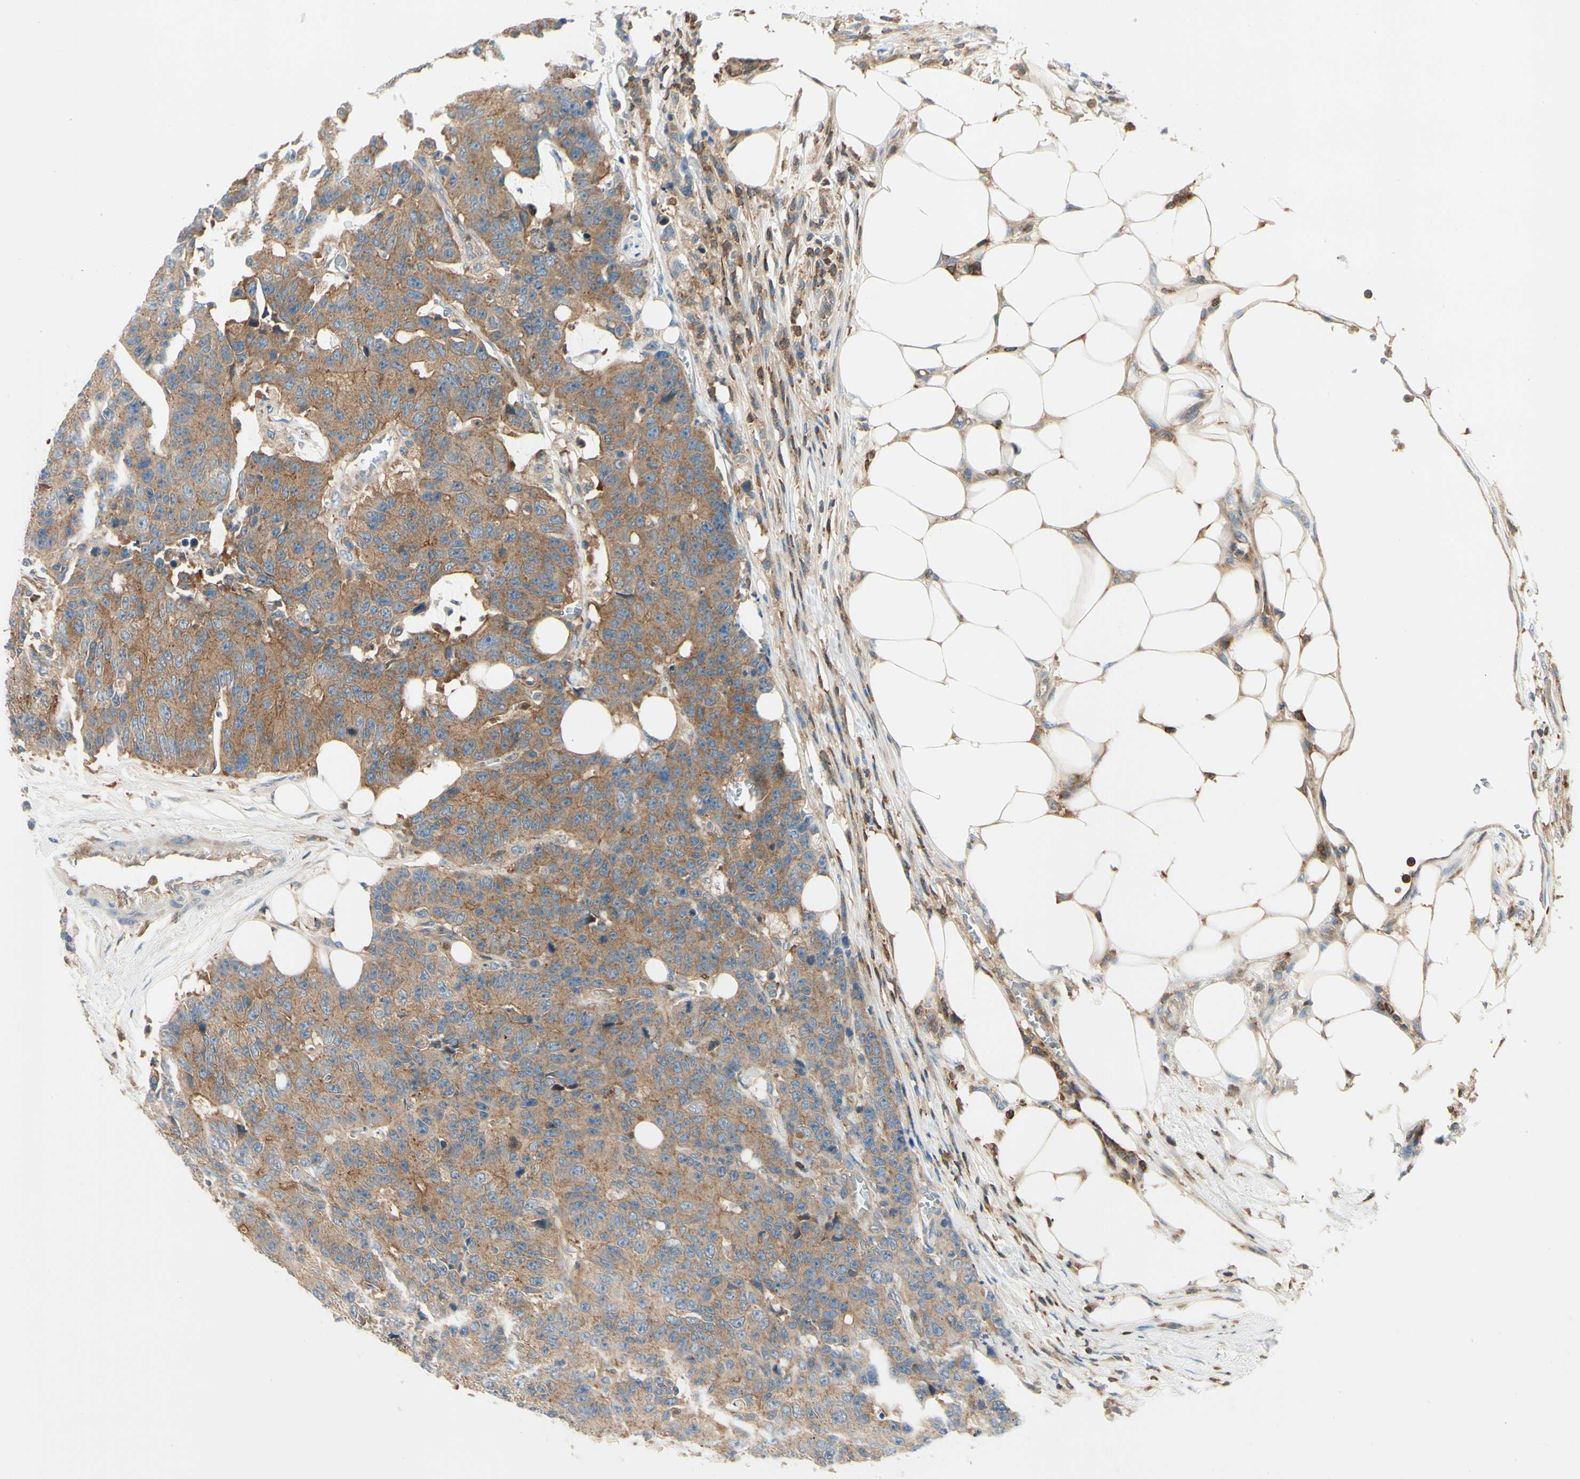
{"staining": {"intensity": "moderate", "quantity": ">75%", "location": "cytoplasmic/membranous"}, "tissue": "colorectal cancer", "cell_type": "Tumor cells", "image_type": "cancer", "snomed": [{"axis": "morphology", "description": "Adenocarcinoma, NOS"}, {"axis": "topography", "description": "Colon"}], "caption": "Adenocarcinoma (colorectal) tissue reveals moderate cytoplasmic/membranous staining in about >75% of tumor cells, visualized by immunohistochemistry.", "gene": "CAPZA2", "patient": {"sex": "female", "age": 86}}